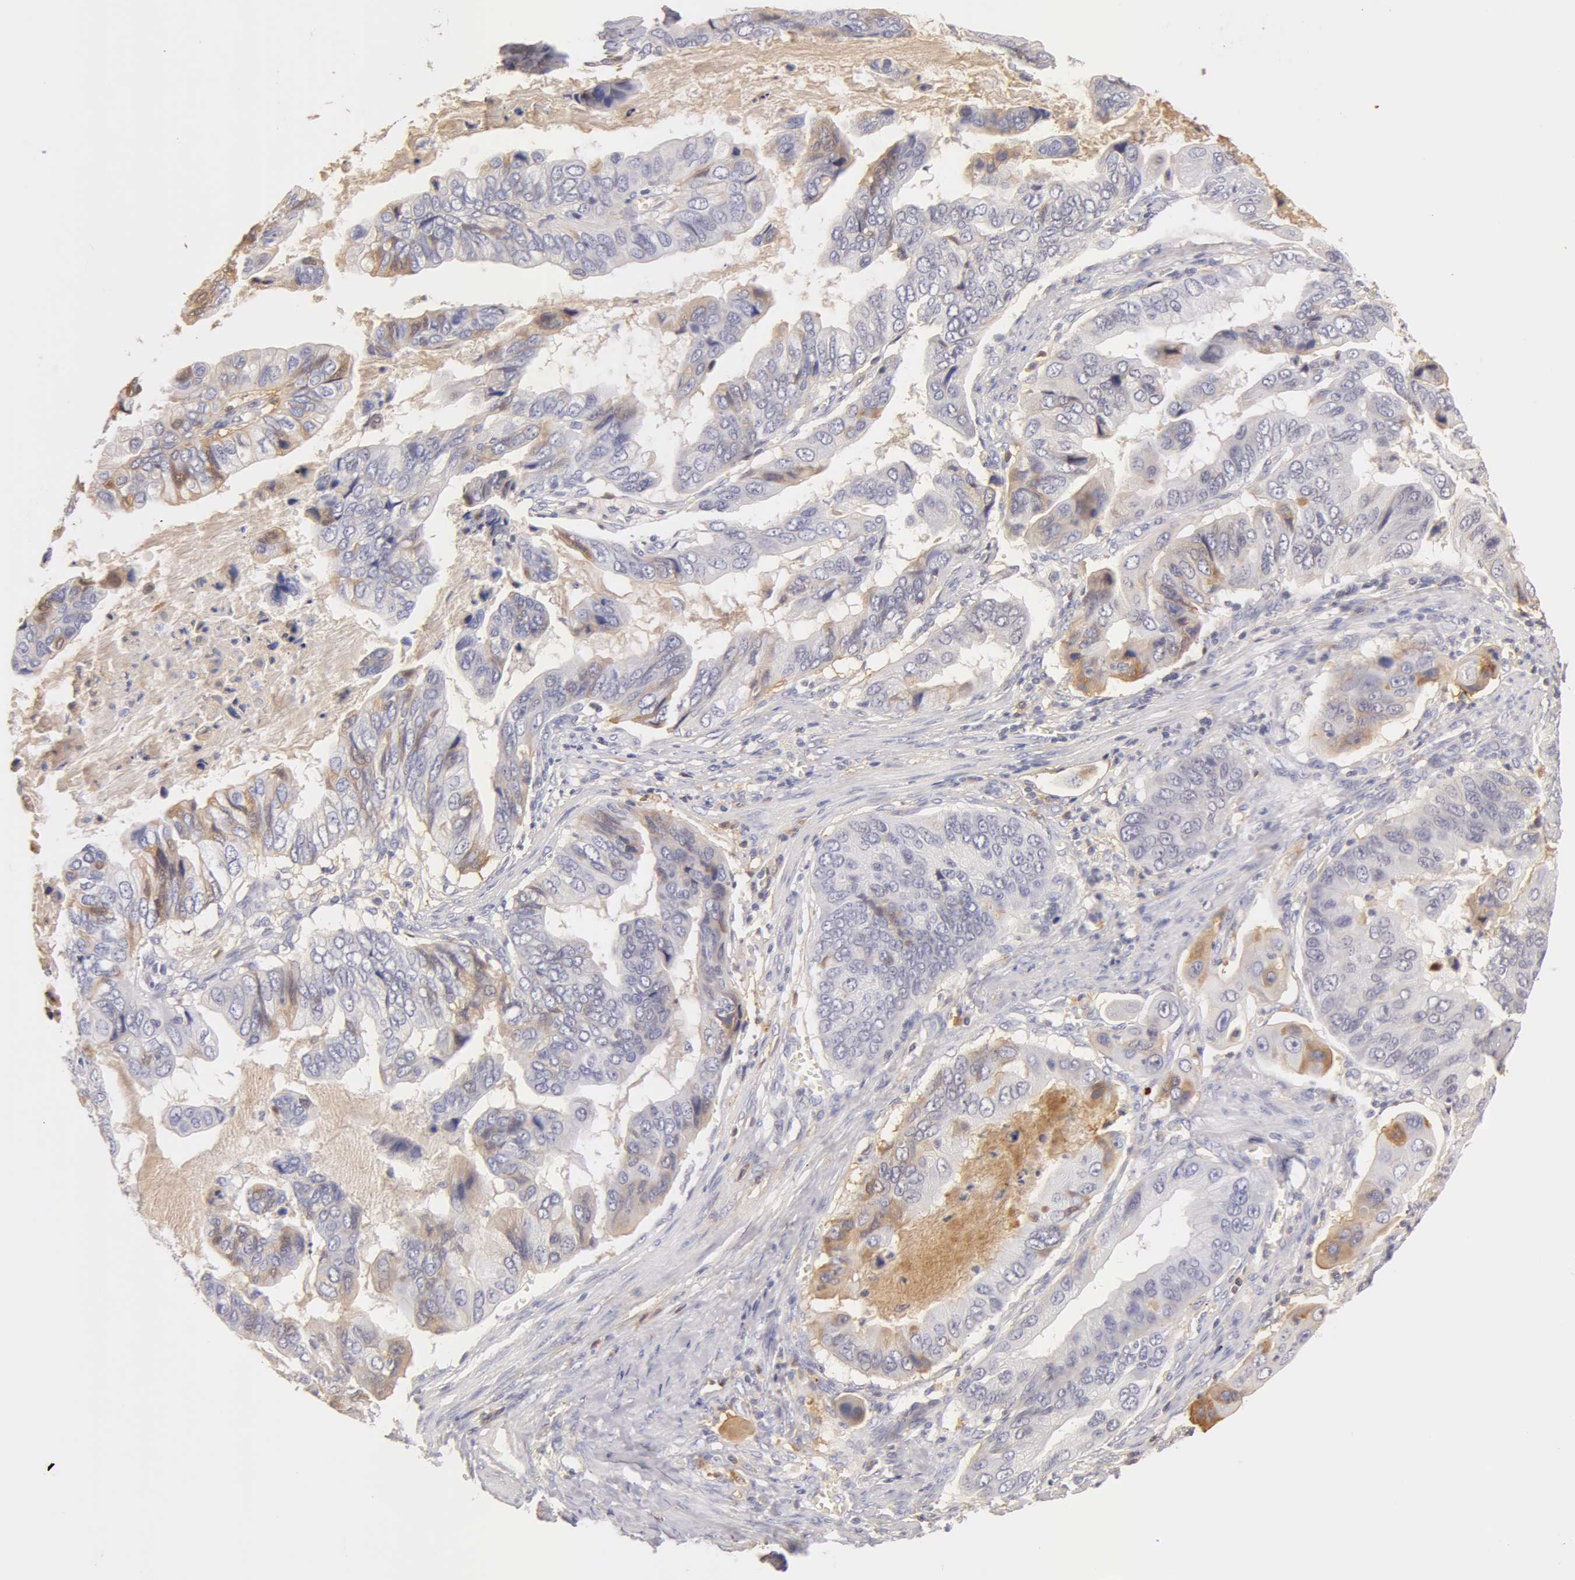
{"staining": {"intensity": "negative", "quantity": "none", "location": "none"}, "tissue": "stomach cancer", "cell_type": "Tumor cells", "image_type": "cancer", "snomed": [{"axis": "morphology", "description": "Adenocarcinoma, NOS"}, {"axis": "topography", "description": "Stomach, upper"}], "caption": "Immunohistochemistry (IHC) of adenocarcinoma (stomach) exhibits no positivity in tumor cells.", "gene": "AHSG", "patient": {"sex": "male", "age": 80}}